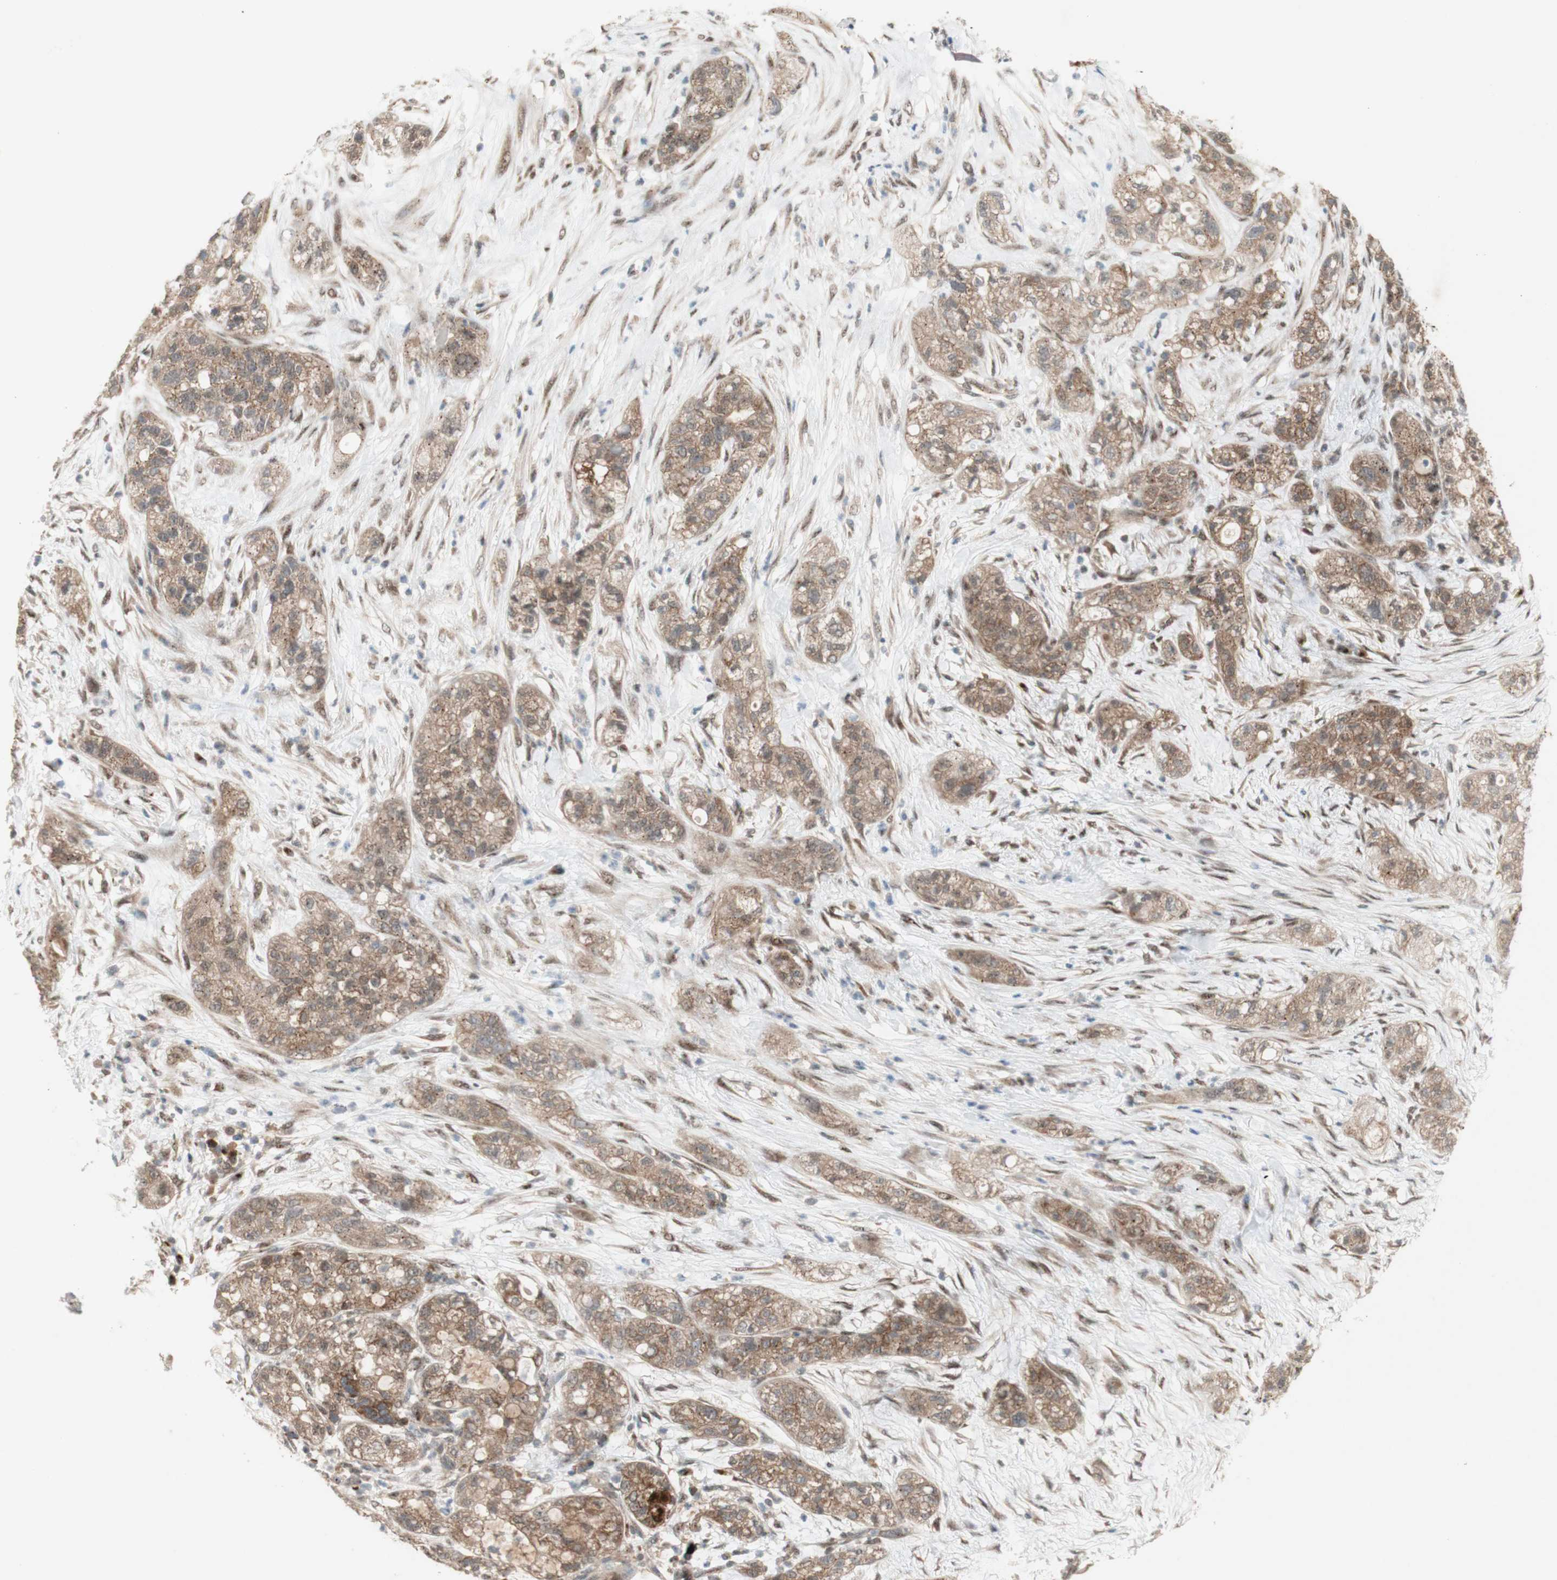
{"staining": {"intensity": "moderate", "quantity": ">75%", "location": "cytoplasmic/membranous"}, "tissue": "pancreatic cancer", "cell_type": "Tumor cells", "image_type": "cancer", "snomed": [{"axis": "morphology", "description": "Adenocarcinoma, NOS"}, {"axis": "topography", "description": "Pancreas"}], "caption": "The immunohistochemical stain labels moderate cytoplasmic/membranous expression in tumor cells of pancreatic cancer (adenocarcinoma) tissue.", "gene": "CYLD", "patient": {"sex": "female", "age": 78}}